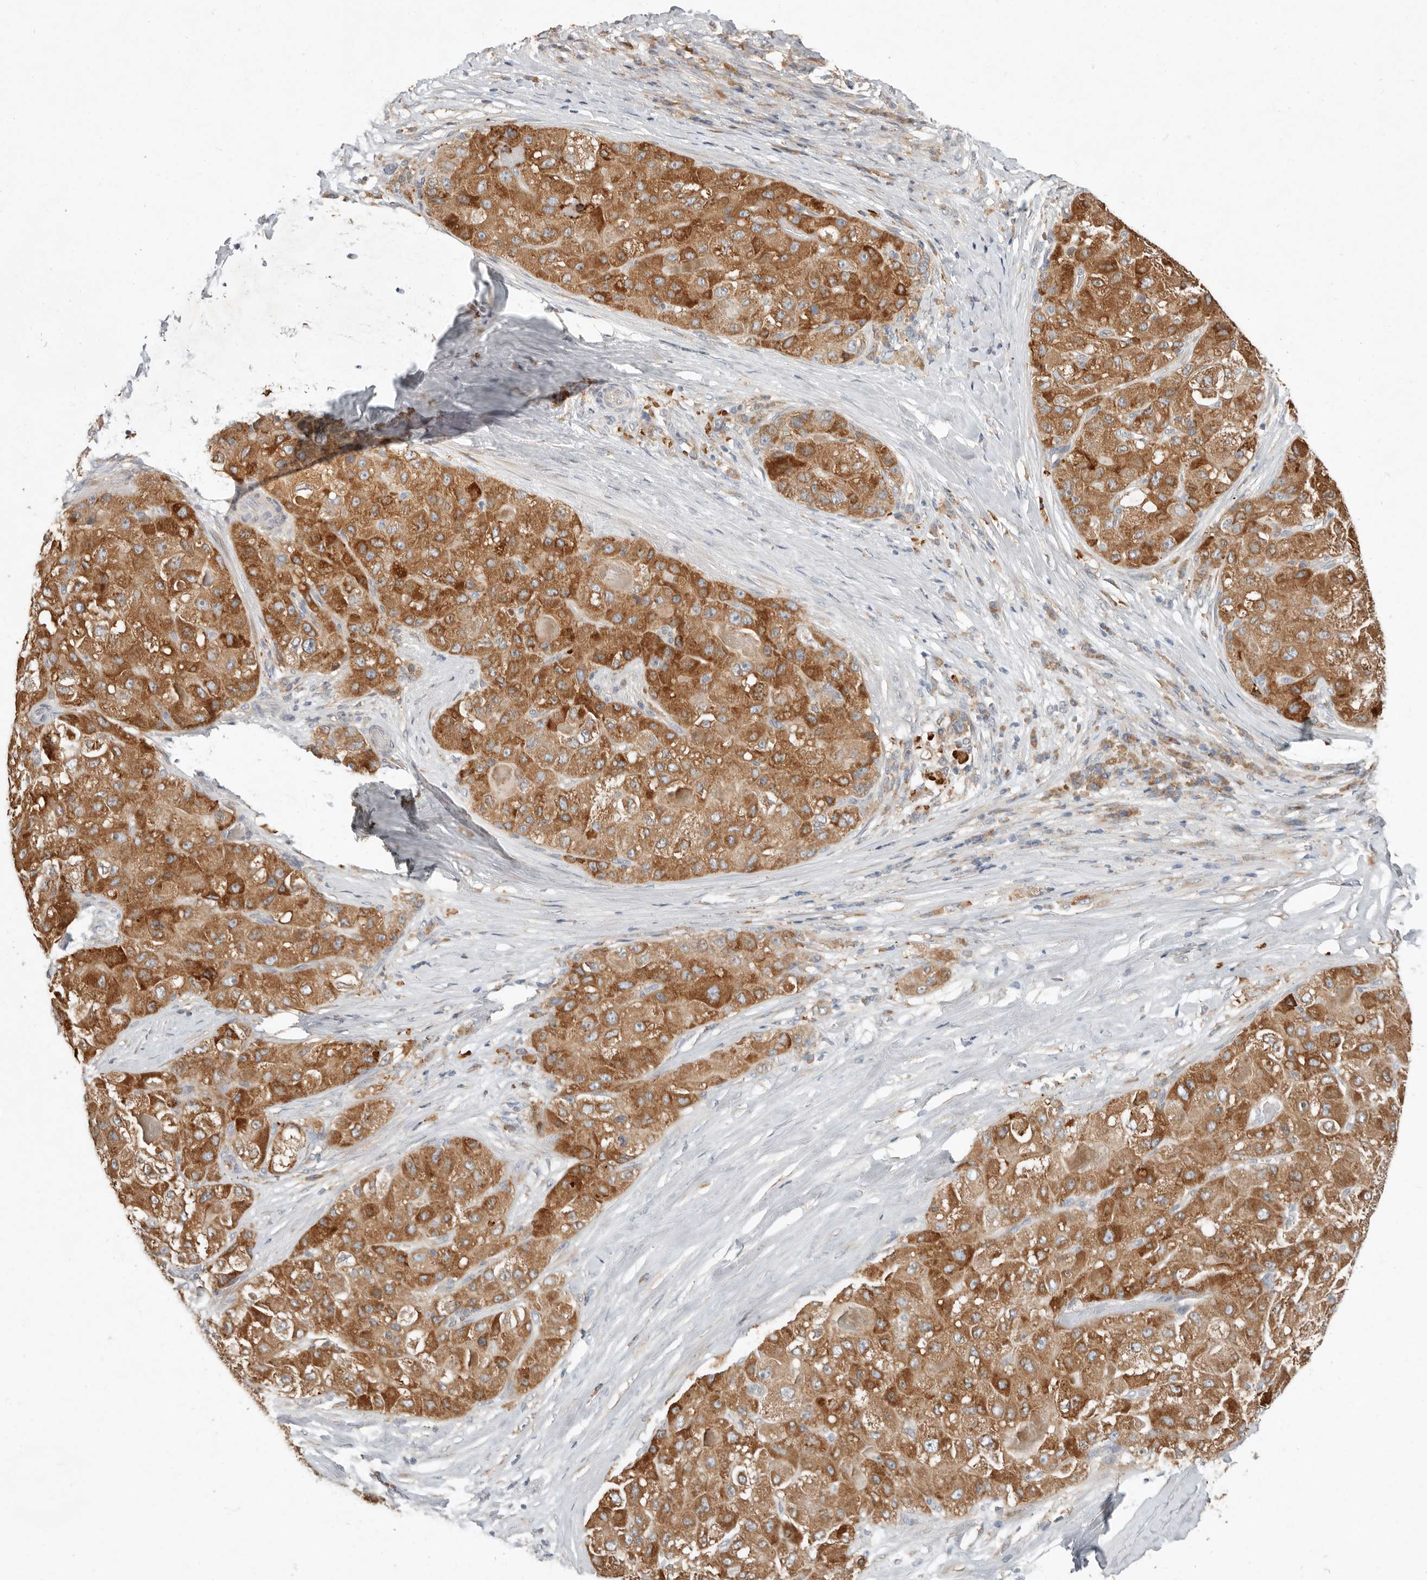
{"staining": {"intensity": "strong", "quantity": ">75%", "location": "cytoplasmic/membranous"}, "tissue": "liver cancer", "cell_type": "Tumor cells", "image_type": "cancer", "snomed": [{"axis": "morphology", "description": "Carcinoma, Hepatocellular, NOS"}, {"axis": "topography", "description": "Liver"}], "caption": "Immunohistochemistry image of neoplastic tissue: human liver hepatocellular carcinoma stained using IHC reveals high levels of strong protein expression localized specifically in the cytoplasmic/membranous of tumor cells, appearing as a cytoplasmic/membranous brown color.", "gene": "ARHGEF10L", "patient": {"sex": "male", "age": 80}}